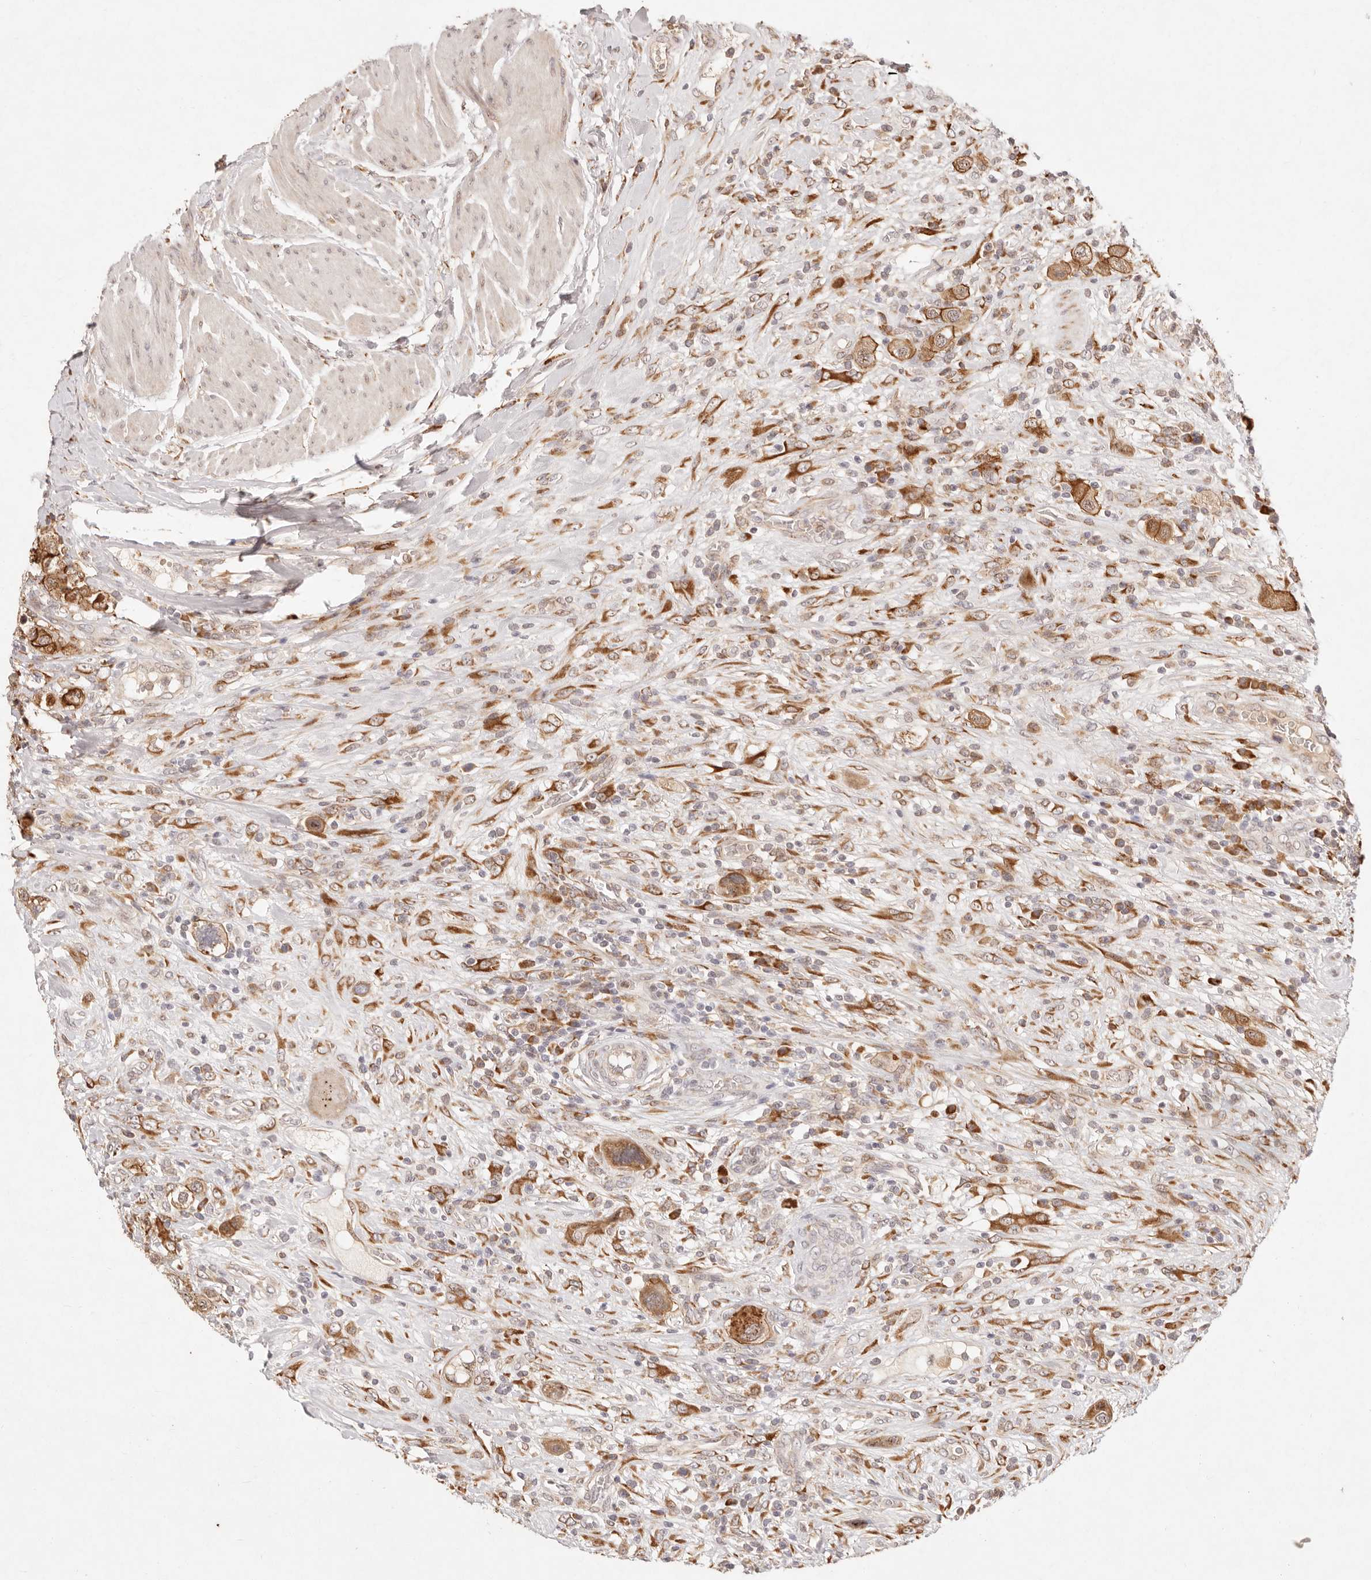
{"staining": {"intensity": "strong", "quantity": ">75%", "location": "cytoplasmic/membranous"}, "tissue": "urothelial cancer", "cell_type": "Tumor cells", "image_type": "cancer", "snomed": [{"axis": "morphology", "description": "Urothelial carcinoma, High grade"}, {"axis": "topography", "description": "Urinary bladder"}], "caption": "This is an image of IHC staining of urothelial cancer, which shows strong expression in the cytoplasmic/membranous of tumor cells.", "gene": "C1orf127", "patient": {"sex": "male", "age": 50}}